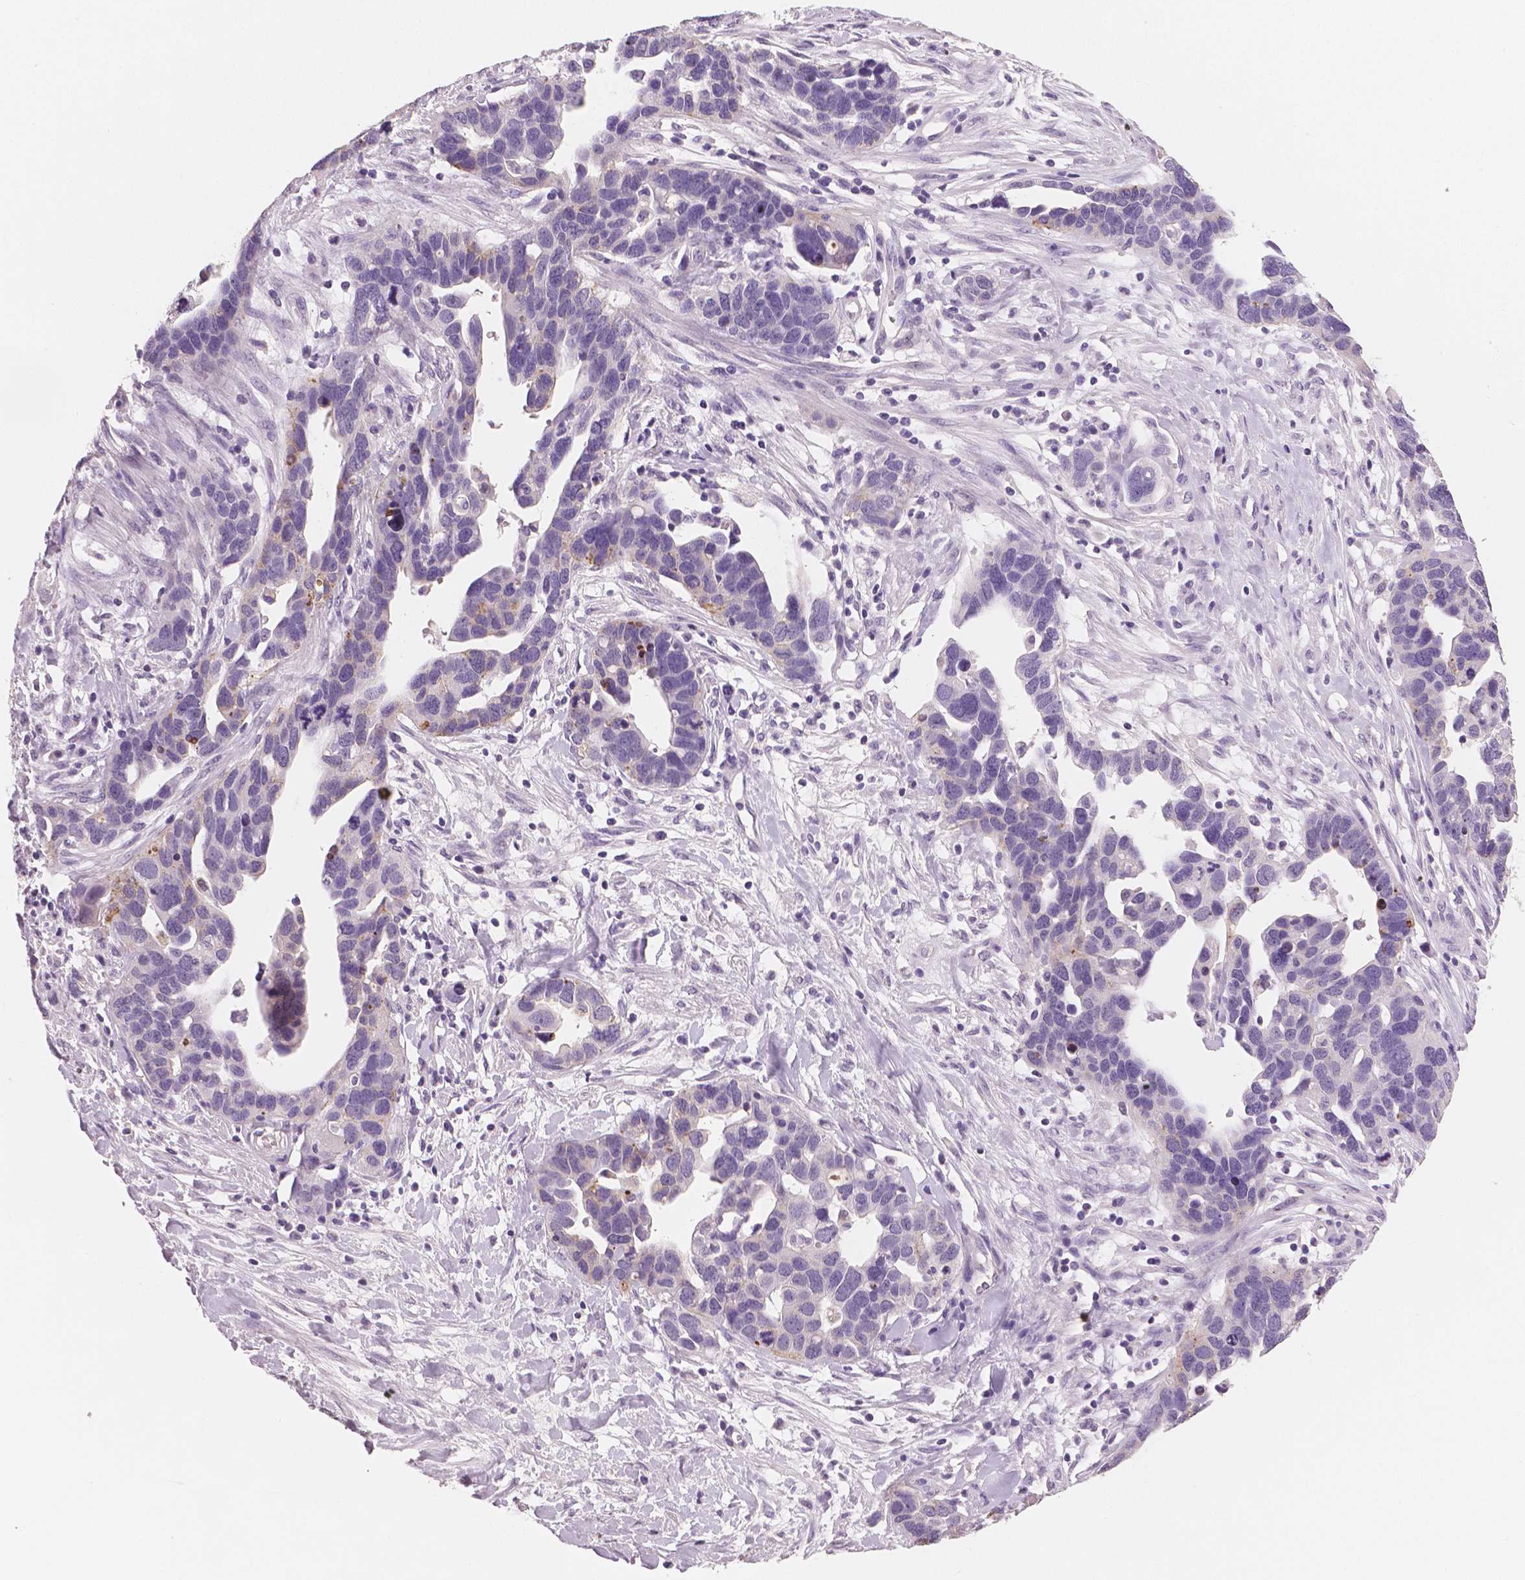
{"staining": {"intensity": "weak", "quantity": "<25%", "location": "cytoplasmic/membranous"}, "tissue": "ovarian cancer", "cell_type": "Tumor cells", "image_type": "cancer", "snomed": [{"axis": "morphology", "description": "Cystadenocarcinoma, serous, NOS"}, {"axis": "topography", "description": "Ovary"}], "caption": "A histopathology image of ovarian serous cystadenocarcinoma stained for a protein reveals no brown staining in tumor cells.", "gene": "TSPAN7", "patient": {"sex": "female", "age": 54}}